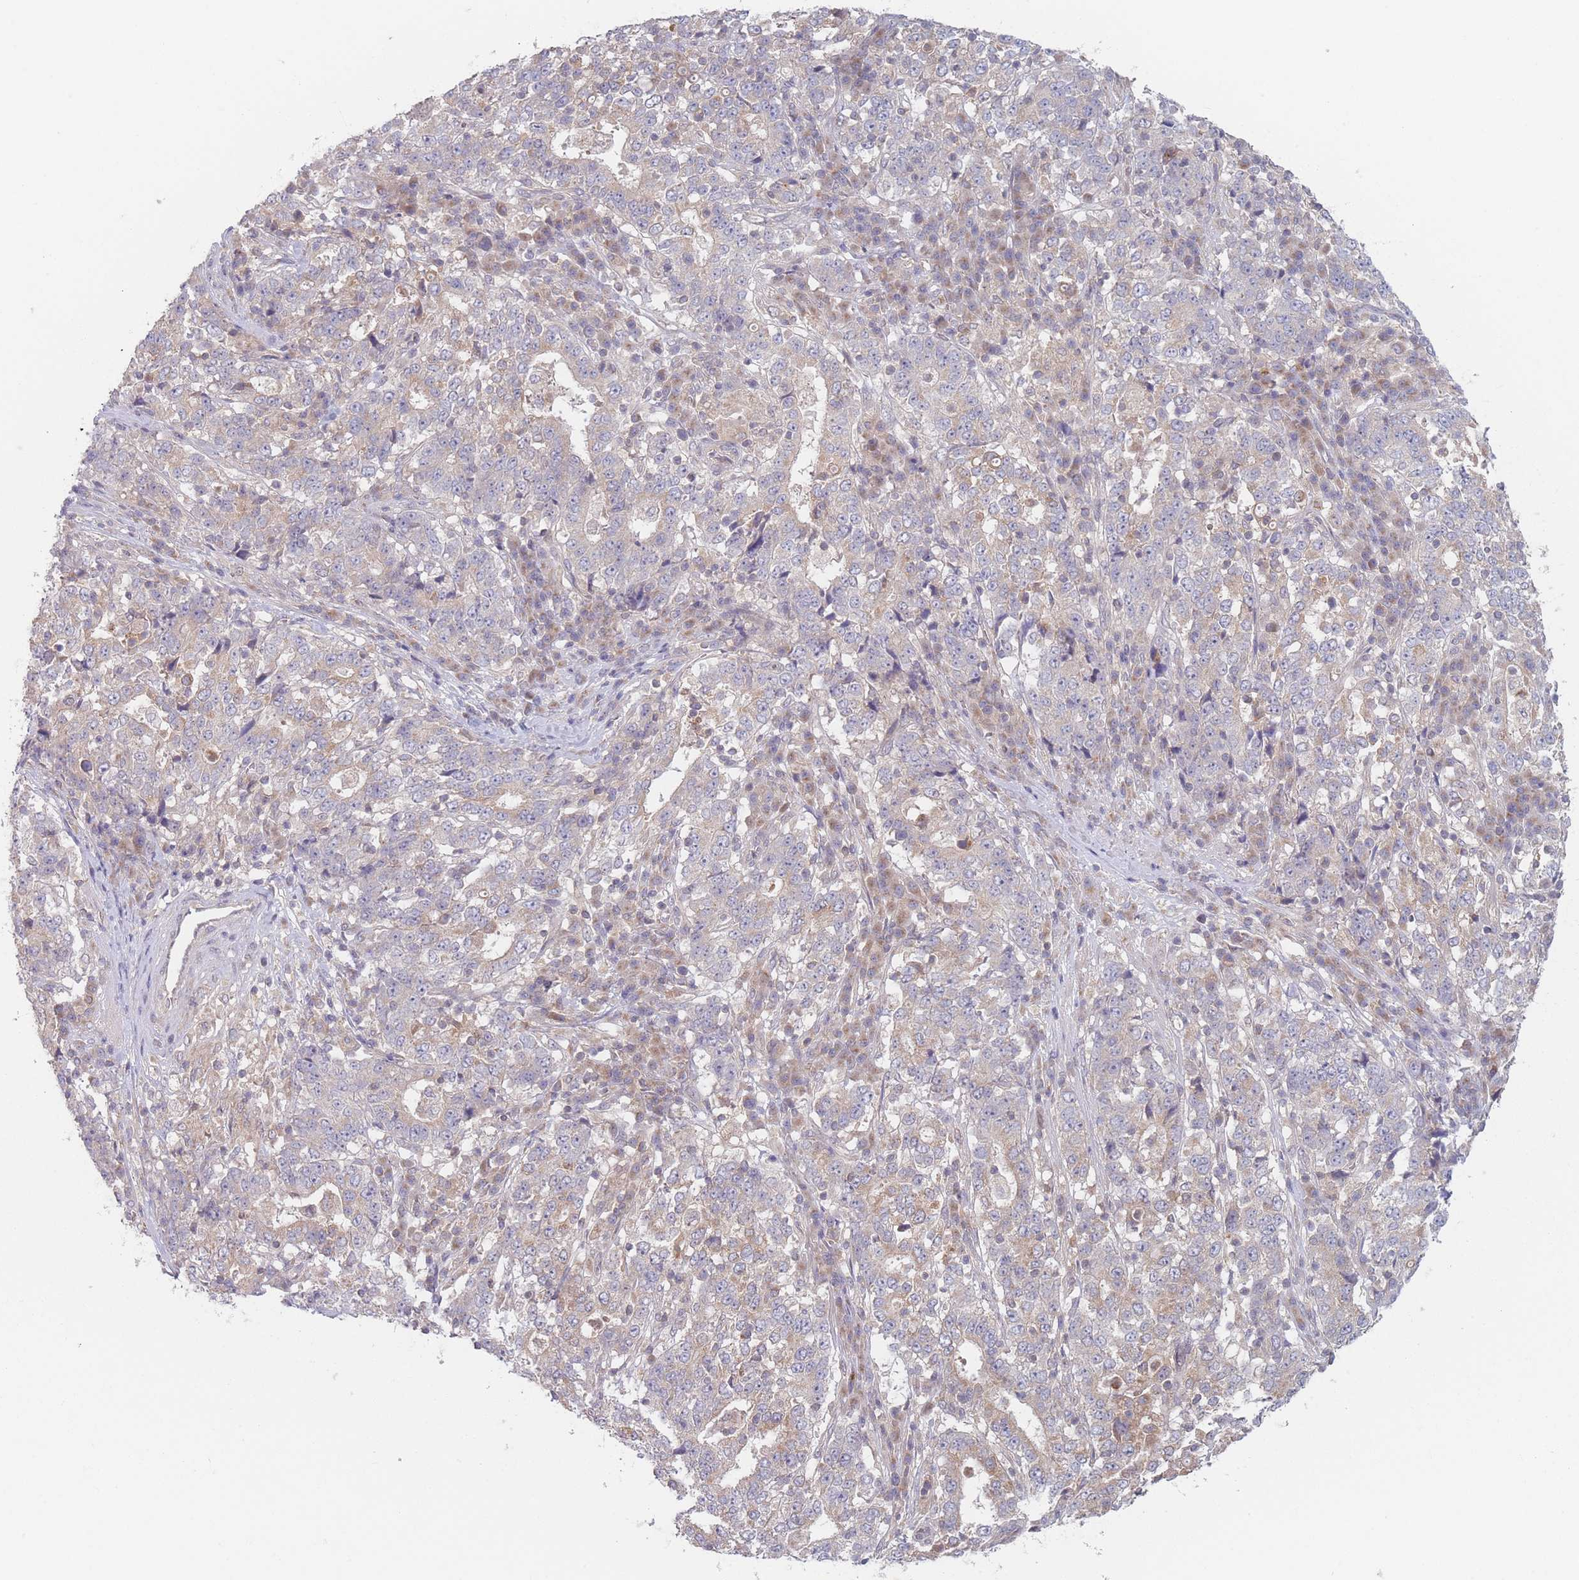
{"staining": {"intensity": "weak", "quantity": "25%-75%", "location": "cytoplasmic/membranous"}, "tissue": "stomach cancer", "cell_type": "Tumor cells", "image_type": "cancer", "snomed": [{"axis": "morphology", "description": "Adenocarcinoma, NOS"}, {"axis": "topography", "description": "Stomach"}], "caption": "Immunohistochemical staining of human stomach cancer (adenocarcinoma) demonstrates low levels of weak cytoplasmic/membranous staining in approximately 25%-75% of tumor cells.", "gene": "PPM1A", "patient": {"sex": "male", "age": 59}}